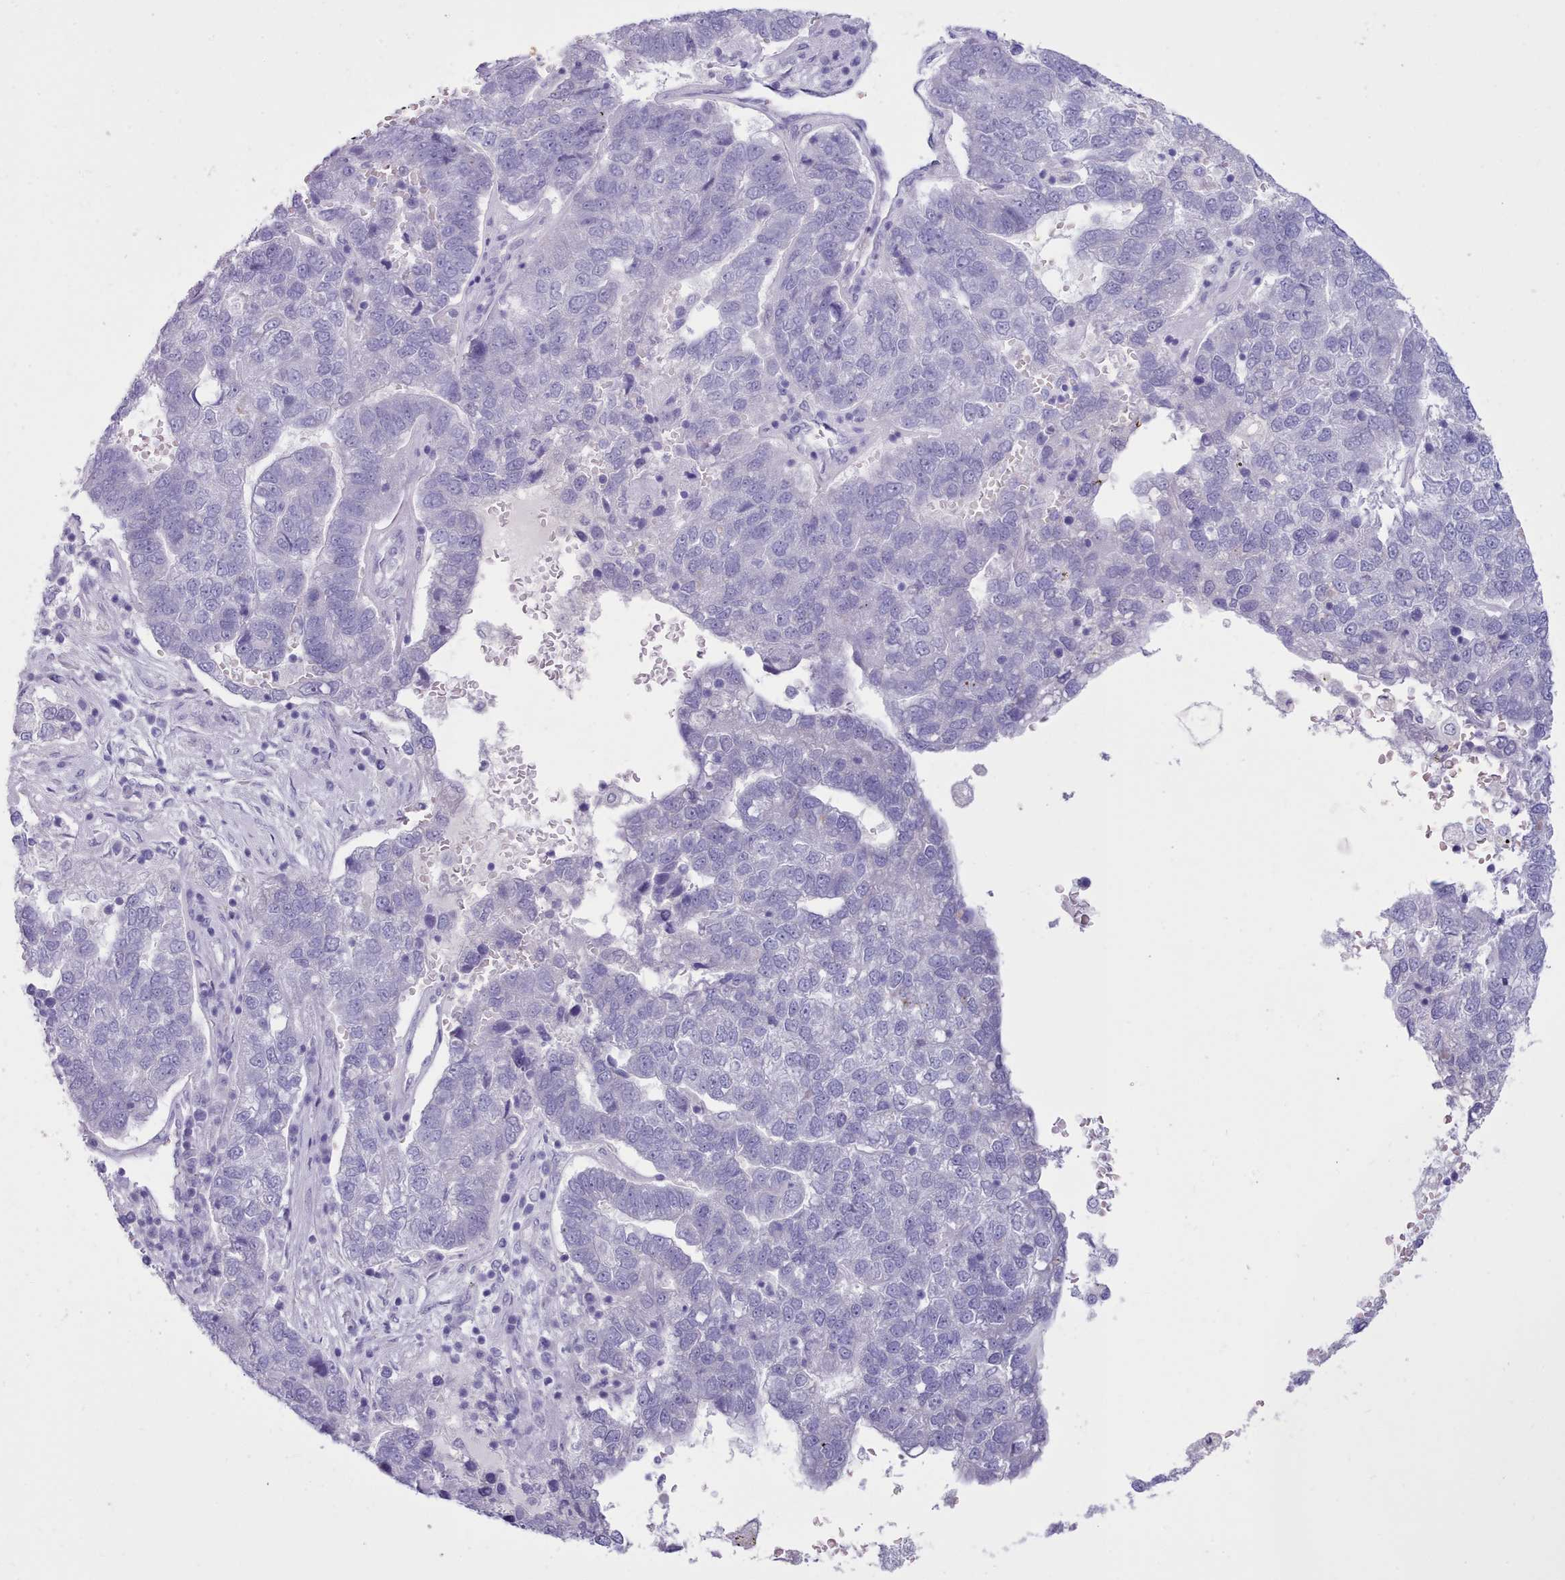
{"staining": {"intensity": "negative", "quantity": "none", "location": "none"}, "tissue": "pancreatic cancer", "cell_type": "Tumor cells", "image_type": "cancer", "snomed": [{"axis": "morphology", "description": "Adenocarcinoma, NOS"}, {"axis": "topography", "description": "Pancreas"}], "caption": "Tumor cells are negative for brown protein staining in adenocarcinoma (pancreatic).", "gene": "TMEM253", "patient": {"sex": "female", "age": 61}}